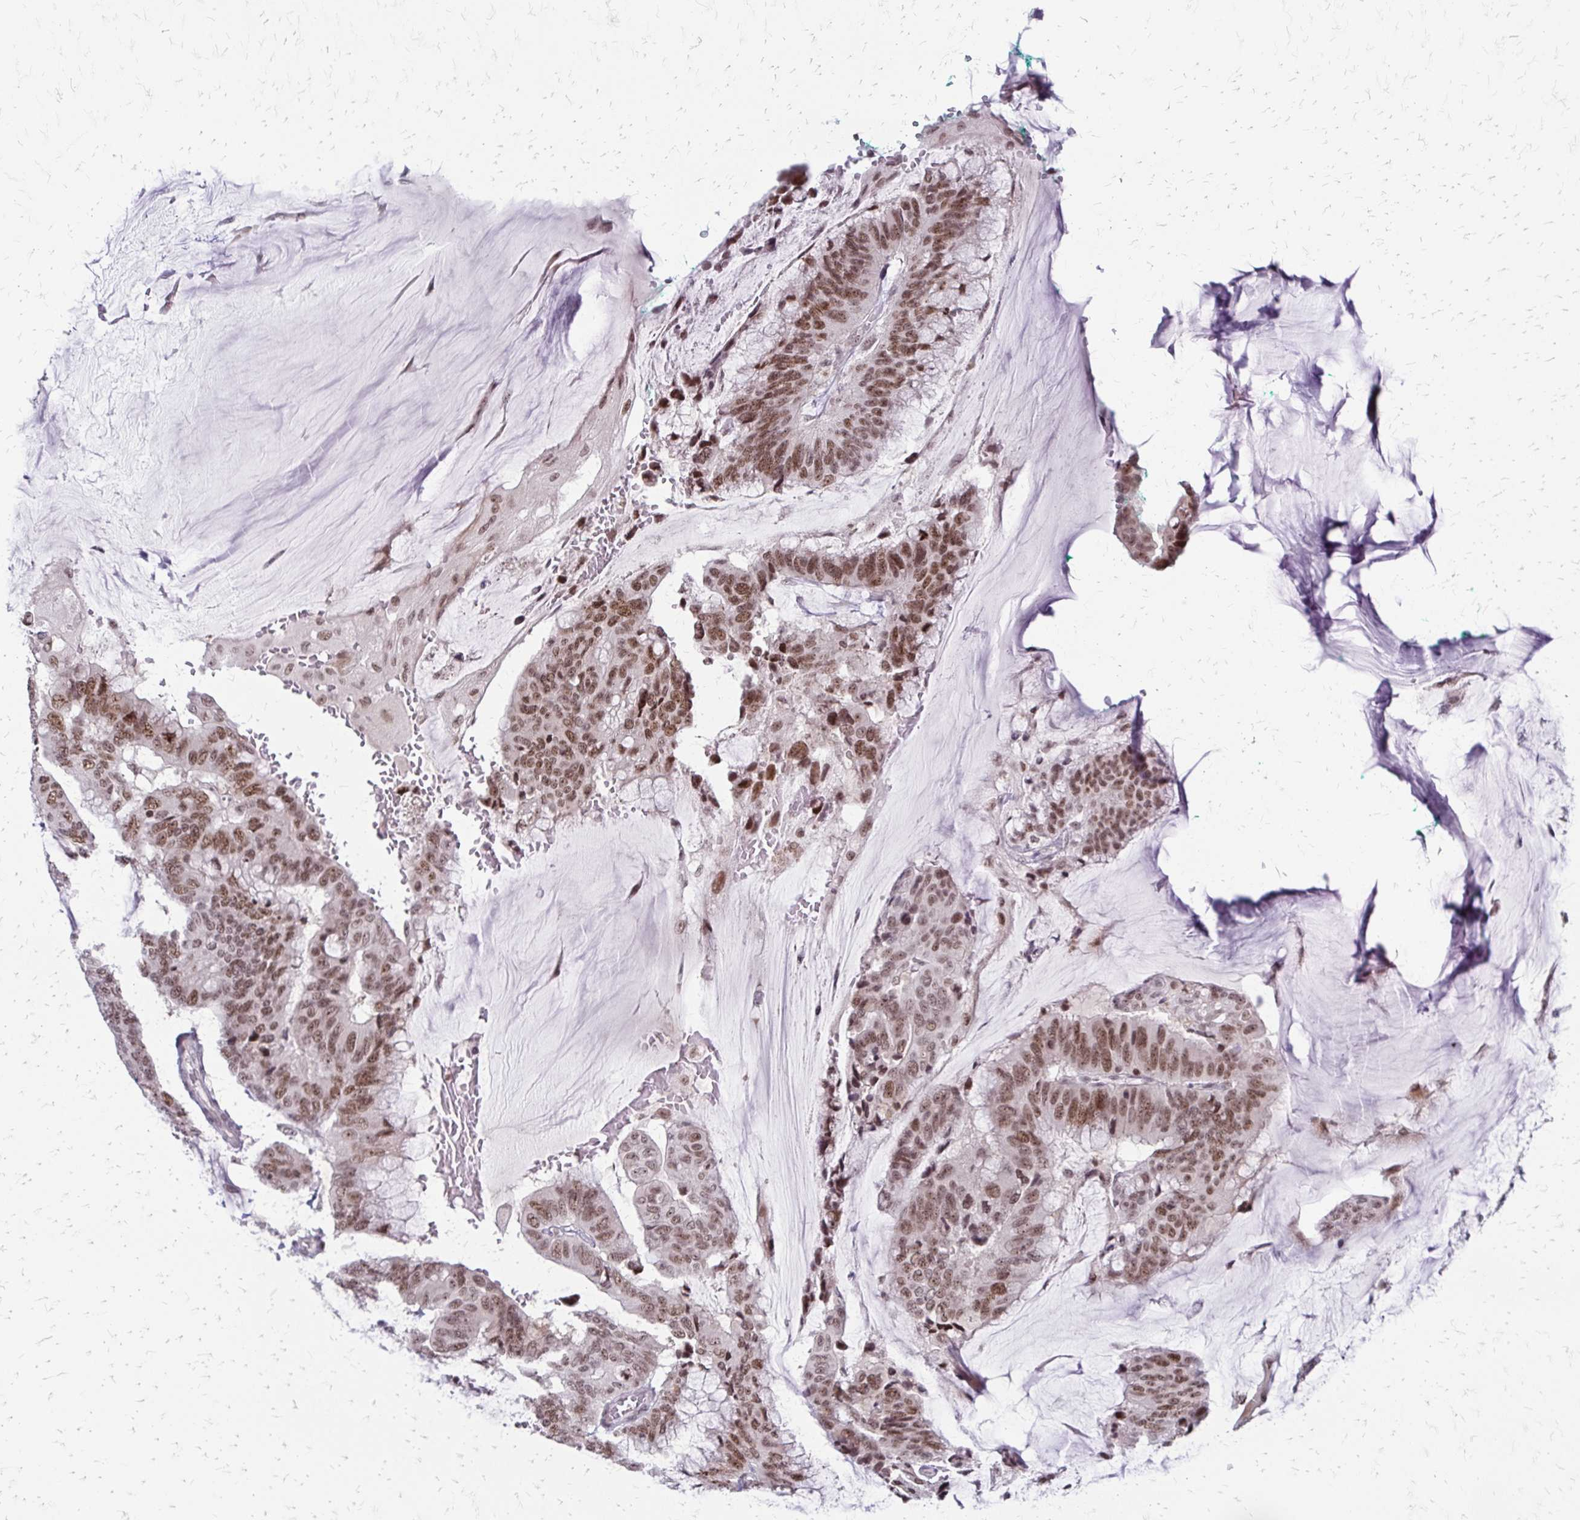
{"staining": {"intensity": "moderate", "quantity": ">75%", "location": "nuclear"}, "tissue": "colorectal cancer", "cell_type": "Tumor cells", "image_type": "cancer", "snomed": [{"axis": "morphology", "description": "Adenocarcinoma, NOS"}, {"axis": "topography", "description": "Rectum"}], "caption": "DAB immunohistochemical staining of human colorectal cancer (adenocarcinoma) displays moderate nuclear protein staining in about >75% of tumor cells.", "gene": "EED", "patient": {"sex": "female", "age": 59}}